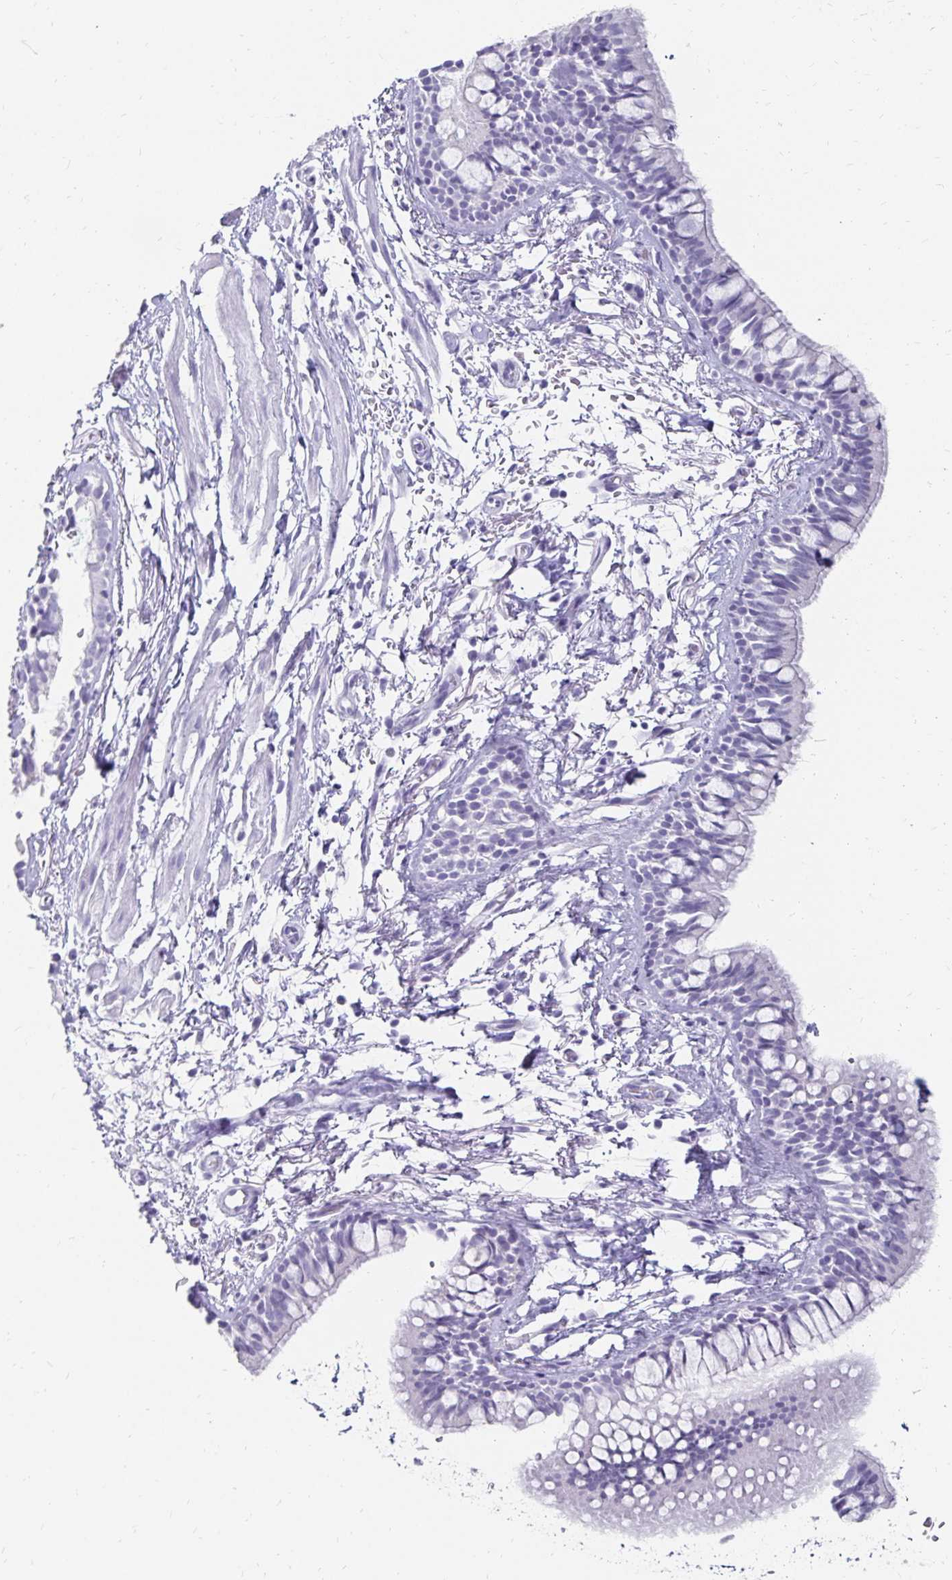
{"staining": {"intensity": "negative", "quantity": "none", "location": "none"}, "tissue": "bronchus", "cell_type": "Respiratory epithelial cells", "image_type": "normal", "snomed": [{"axis": "morphology", "description": "Normal tissue, NOS"}, {"axis": "topography", "description": "Lymph node"}, {"axis": "topography", "description": "Cartilage tissue"}, {"axis": "topography", "description": "Bronchus"}], "caption": "High power microscopy photomicrograph of an IHC photomicrograph of normal bronchus, revealing no significant expression in respiratory epithelial cells.", "gene": "GIP", "patient": {"sex": "female", "age": 70}}